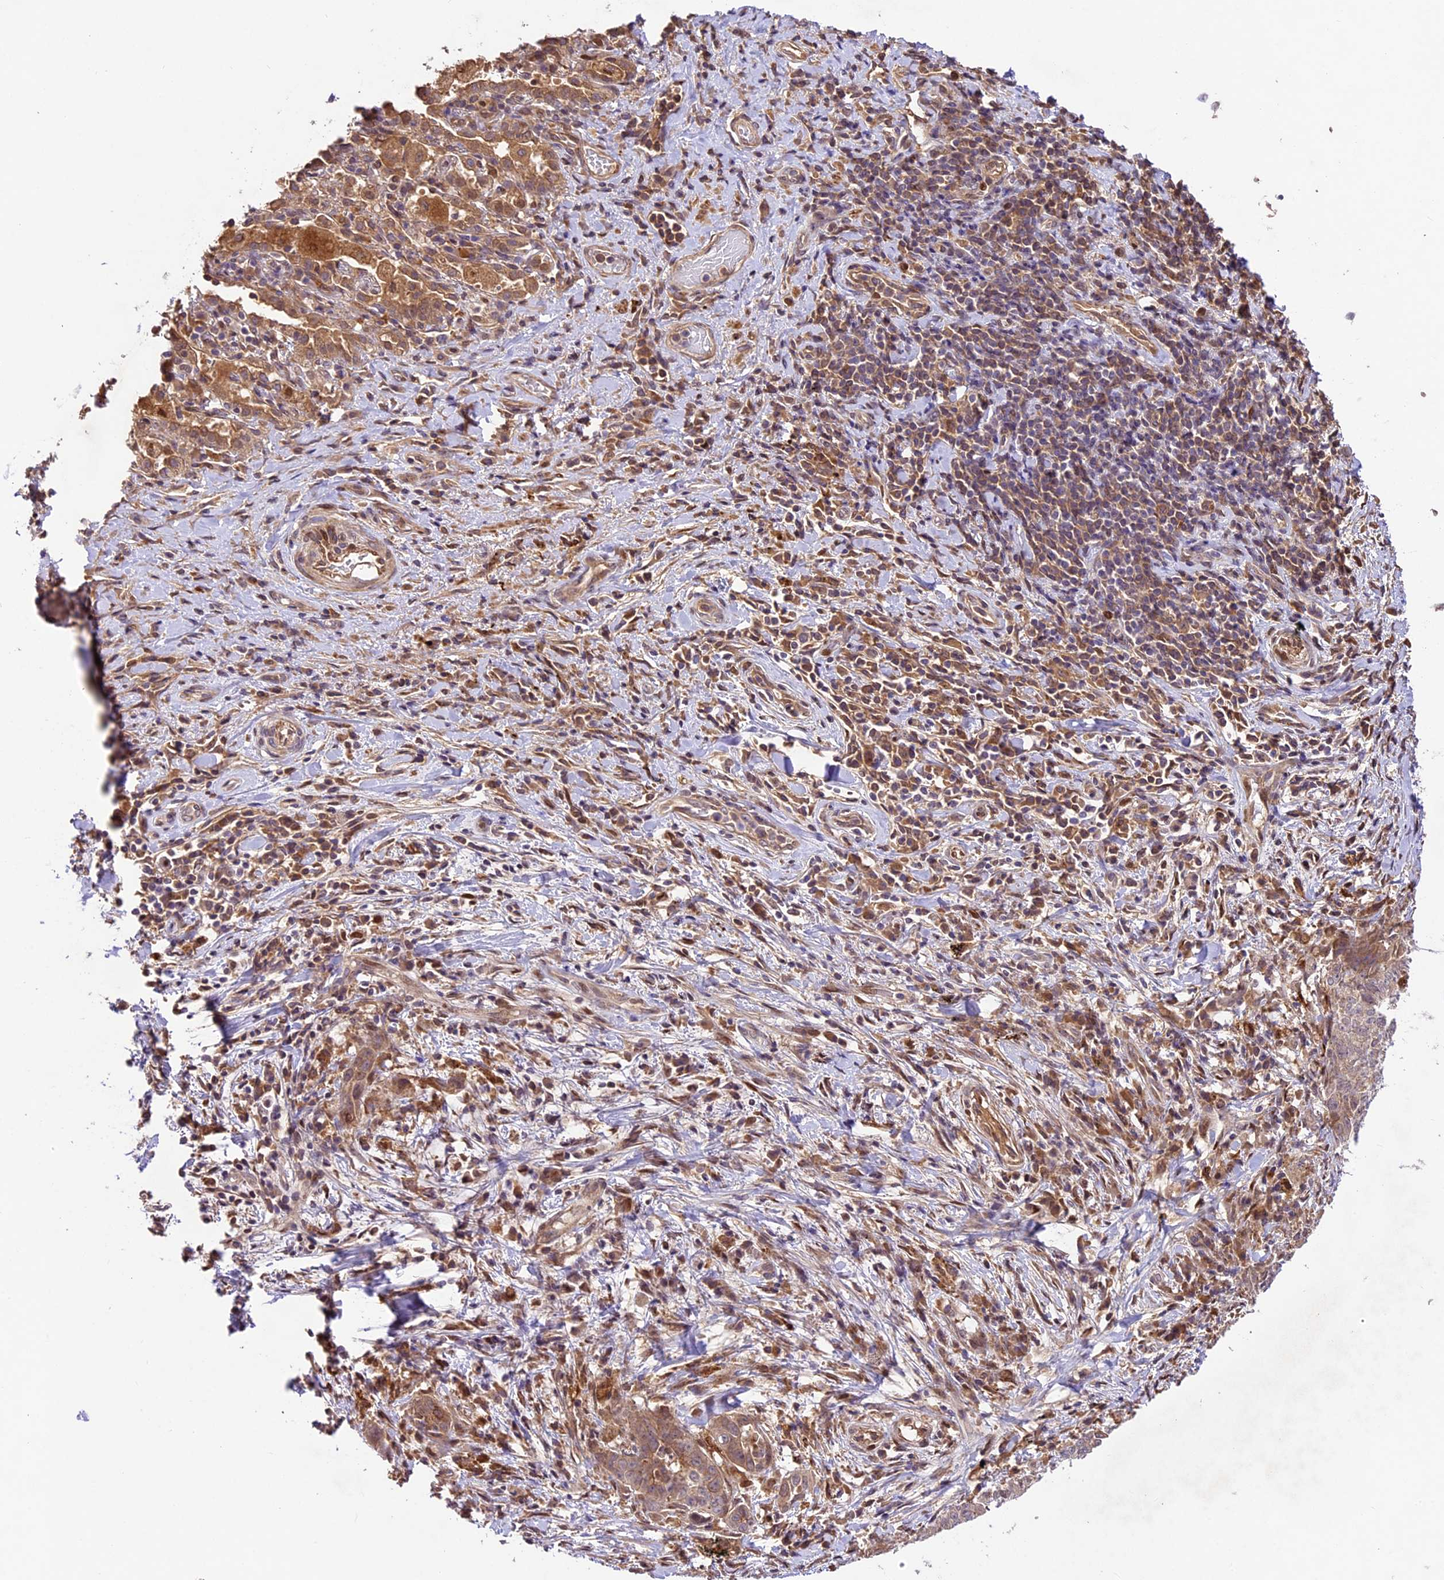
{"staining": {"intensity": "moderate", "quantity": "25%-75%", "location": "cytoplasmic/membranous"}, "tissue": "adipose tissue", "cell_type": "Adipocytes", "image_type": "normal", "snomed": [{"axis": "morphology", "description": "Normal tissue, NOS"}, {"axis": "morphology", "description": "Squamous cell carcinoma, NOS"}, {"axis": "topography", "description": "Bronchus"}, {"axis": "topography", "description": "Lung"}], "caption": "Immunohistochemical staining of unremarkable adipose tissue shows medium levels of moderate cytoplasmic/membranous positivity in approximately 25%-75% of adipocytes.", "gene": "CCSER1", "patient": {"sex": "male", "age": 64}}